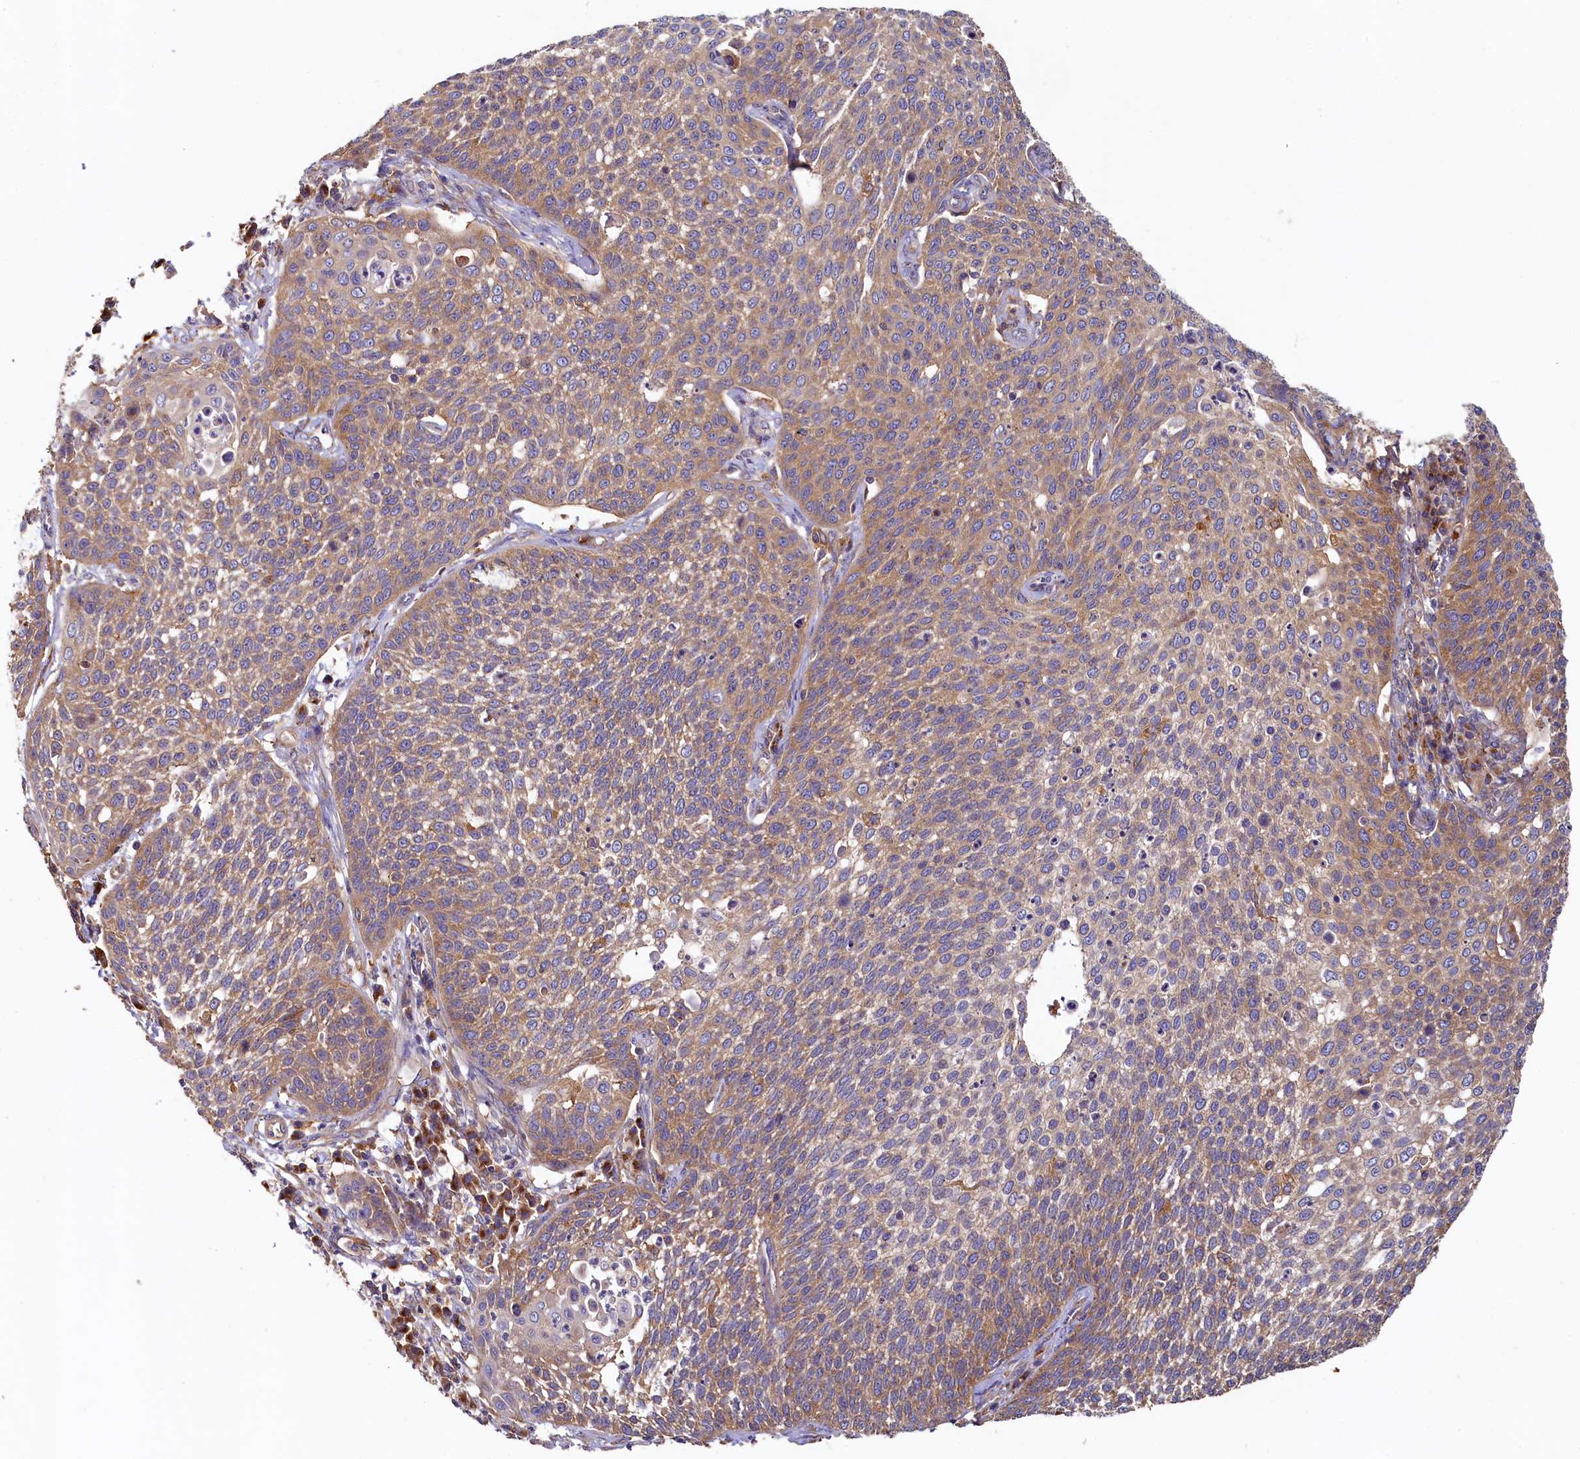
{"staining": {"intensity": "moderate", "quantity": "25%-75%", "location": "cytoplasmic/membranous"}, "tissue": "cervical cancer", "cell_type": "Tumor cells", "image_type": "cancer", "snomed": [{"axis": "morphology", "description": "Squamous cell carcinoma, NOS"}, {"axis": "topography", "description": "Cervix"}], "caption": "Protein expression analysis of human cervical cancer (squamous cell carcinoma) reveals moderate cytoplasmic/membranous expression in about 25%-75% of tumor cells.", "gene": "PPIP5K1", "patient": {"sex": "female", "age": 34}}